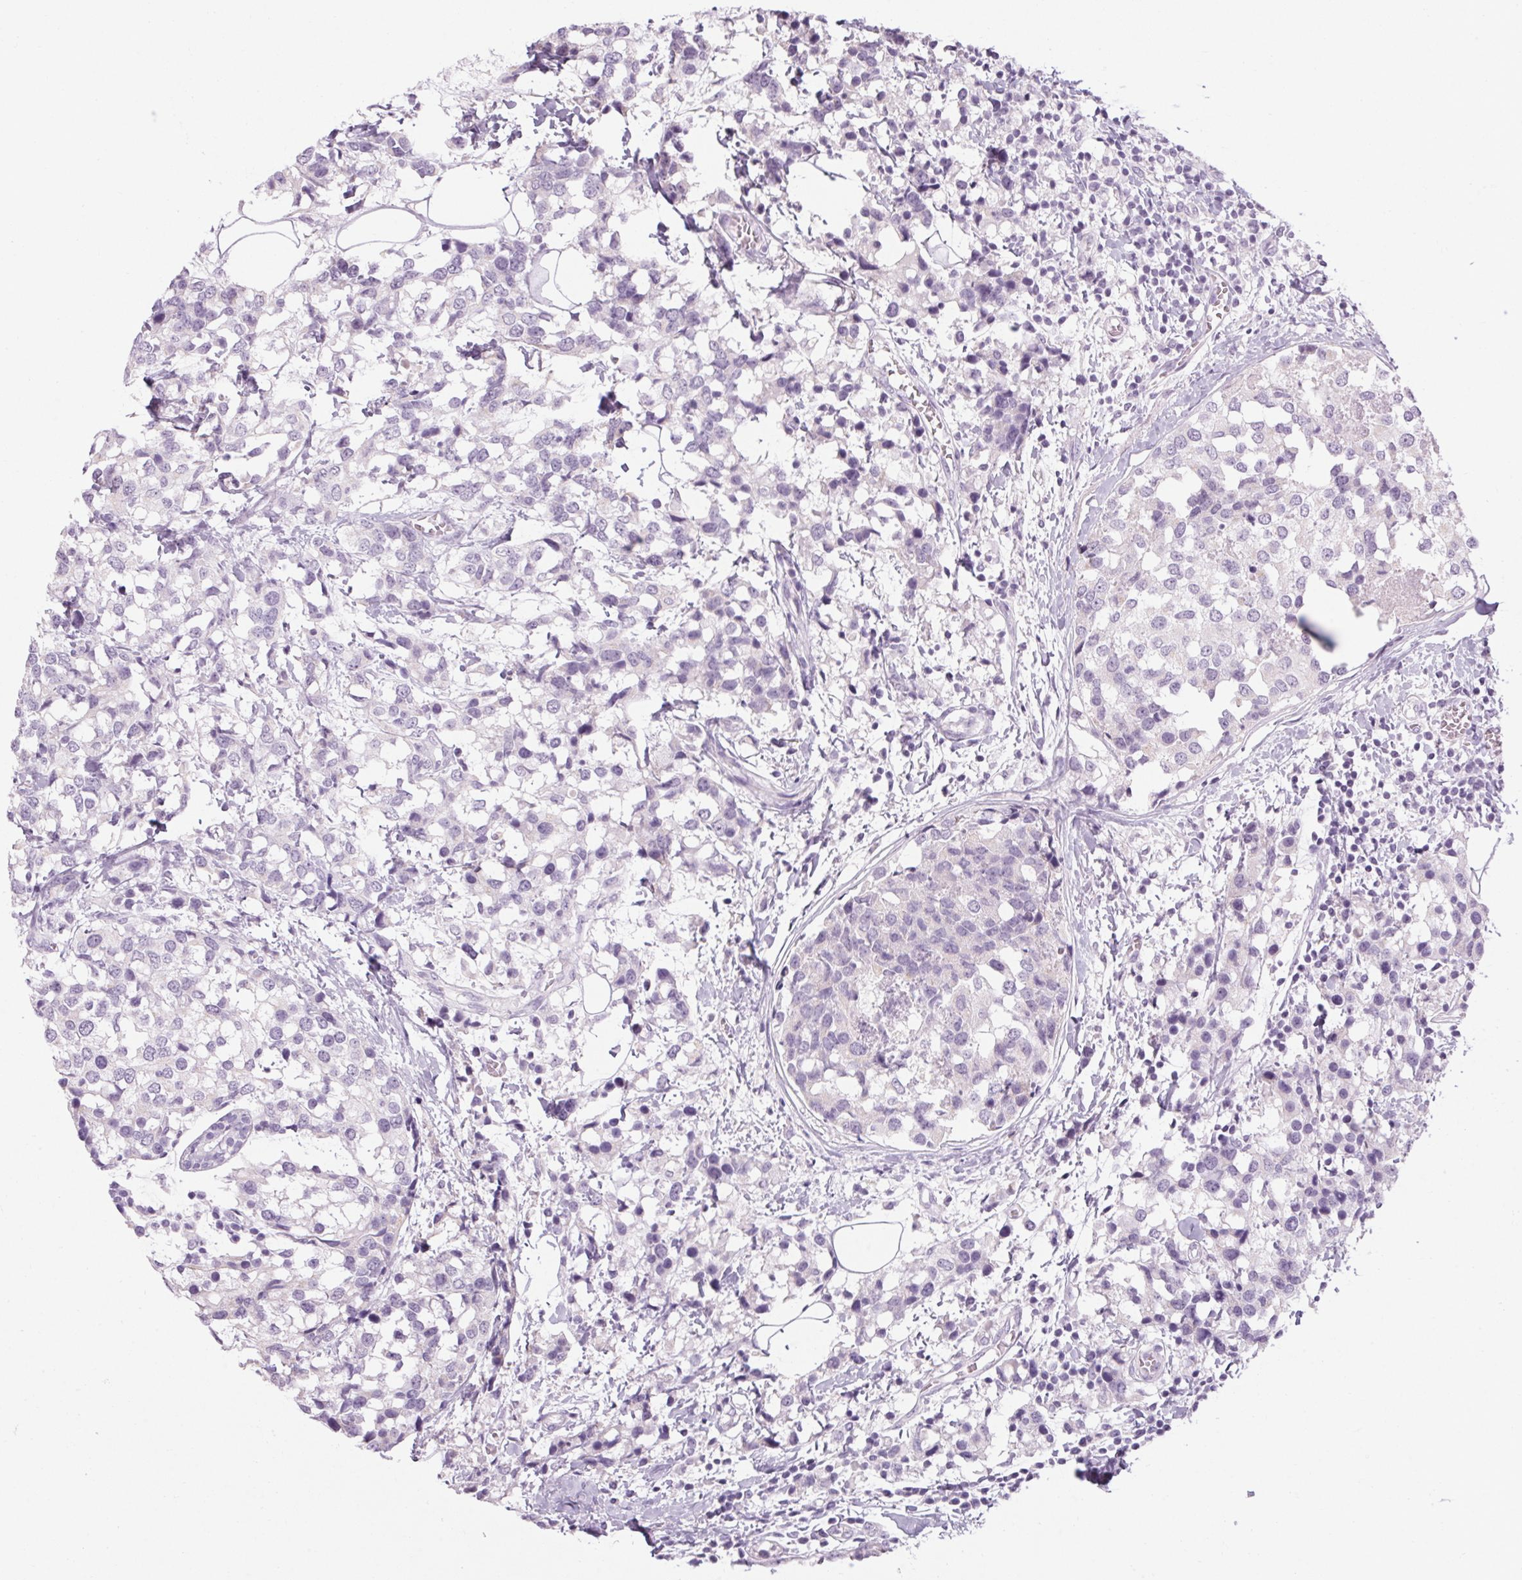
{"staining": {"intensity": "negative", "quantity": "none", "location": "none"}, "tissue": "breast cancer", "cell_type": "Tumor cells", "image_type": "cancer", "snomed": [{"axis": "morphology", "description": "Lobular carcinoma"}, {"axis": "topography", "description": "Breast"}], "caption": "Breast lobular carcinoma stained for a protein using immunohistochemistry (IHC) displays no staining tumor cells.", "gene": "RPTN", "patient": {"sex": "female", "age": 59}}